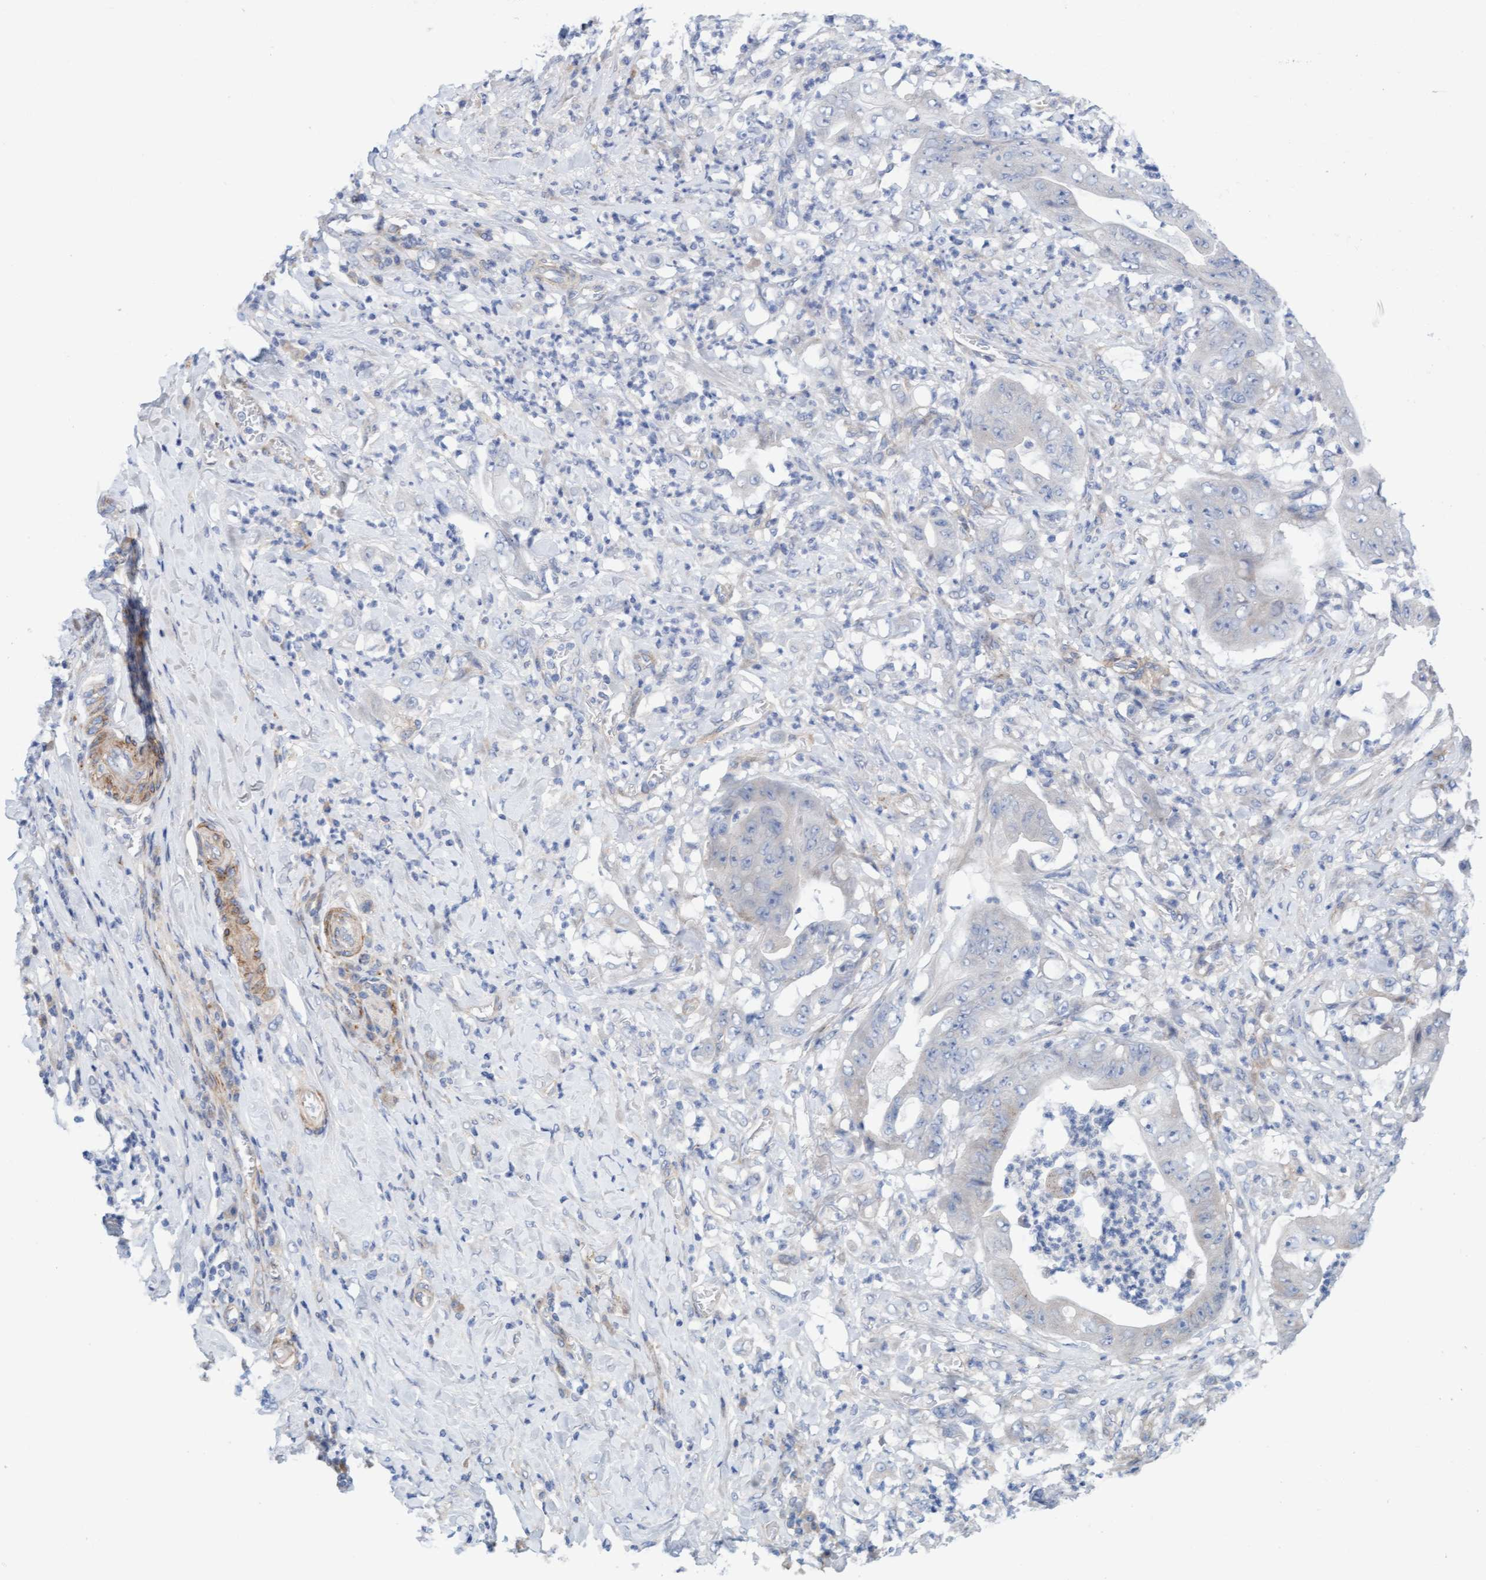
{"staining": {"intensity": "negative", "quantity": "none", "location": "none"}, "tissue": "stomach cancer", "cell_type": "Tumor cells", "image_type": "cancer", "snomed": [{"axis": "morphology", "description": "Adenocarcinoma, NOS"}, {"axis": "topography", "description": "Stomach"}], "caption": "This is an immunohistochemistry (IHC) photomicrograph of human adenocarcinoma (stomach). There is no positivity in tumor cells.", "gene": "CDK5RAP3", "patient": {"sex": "female", "age": 73}}